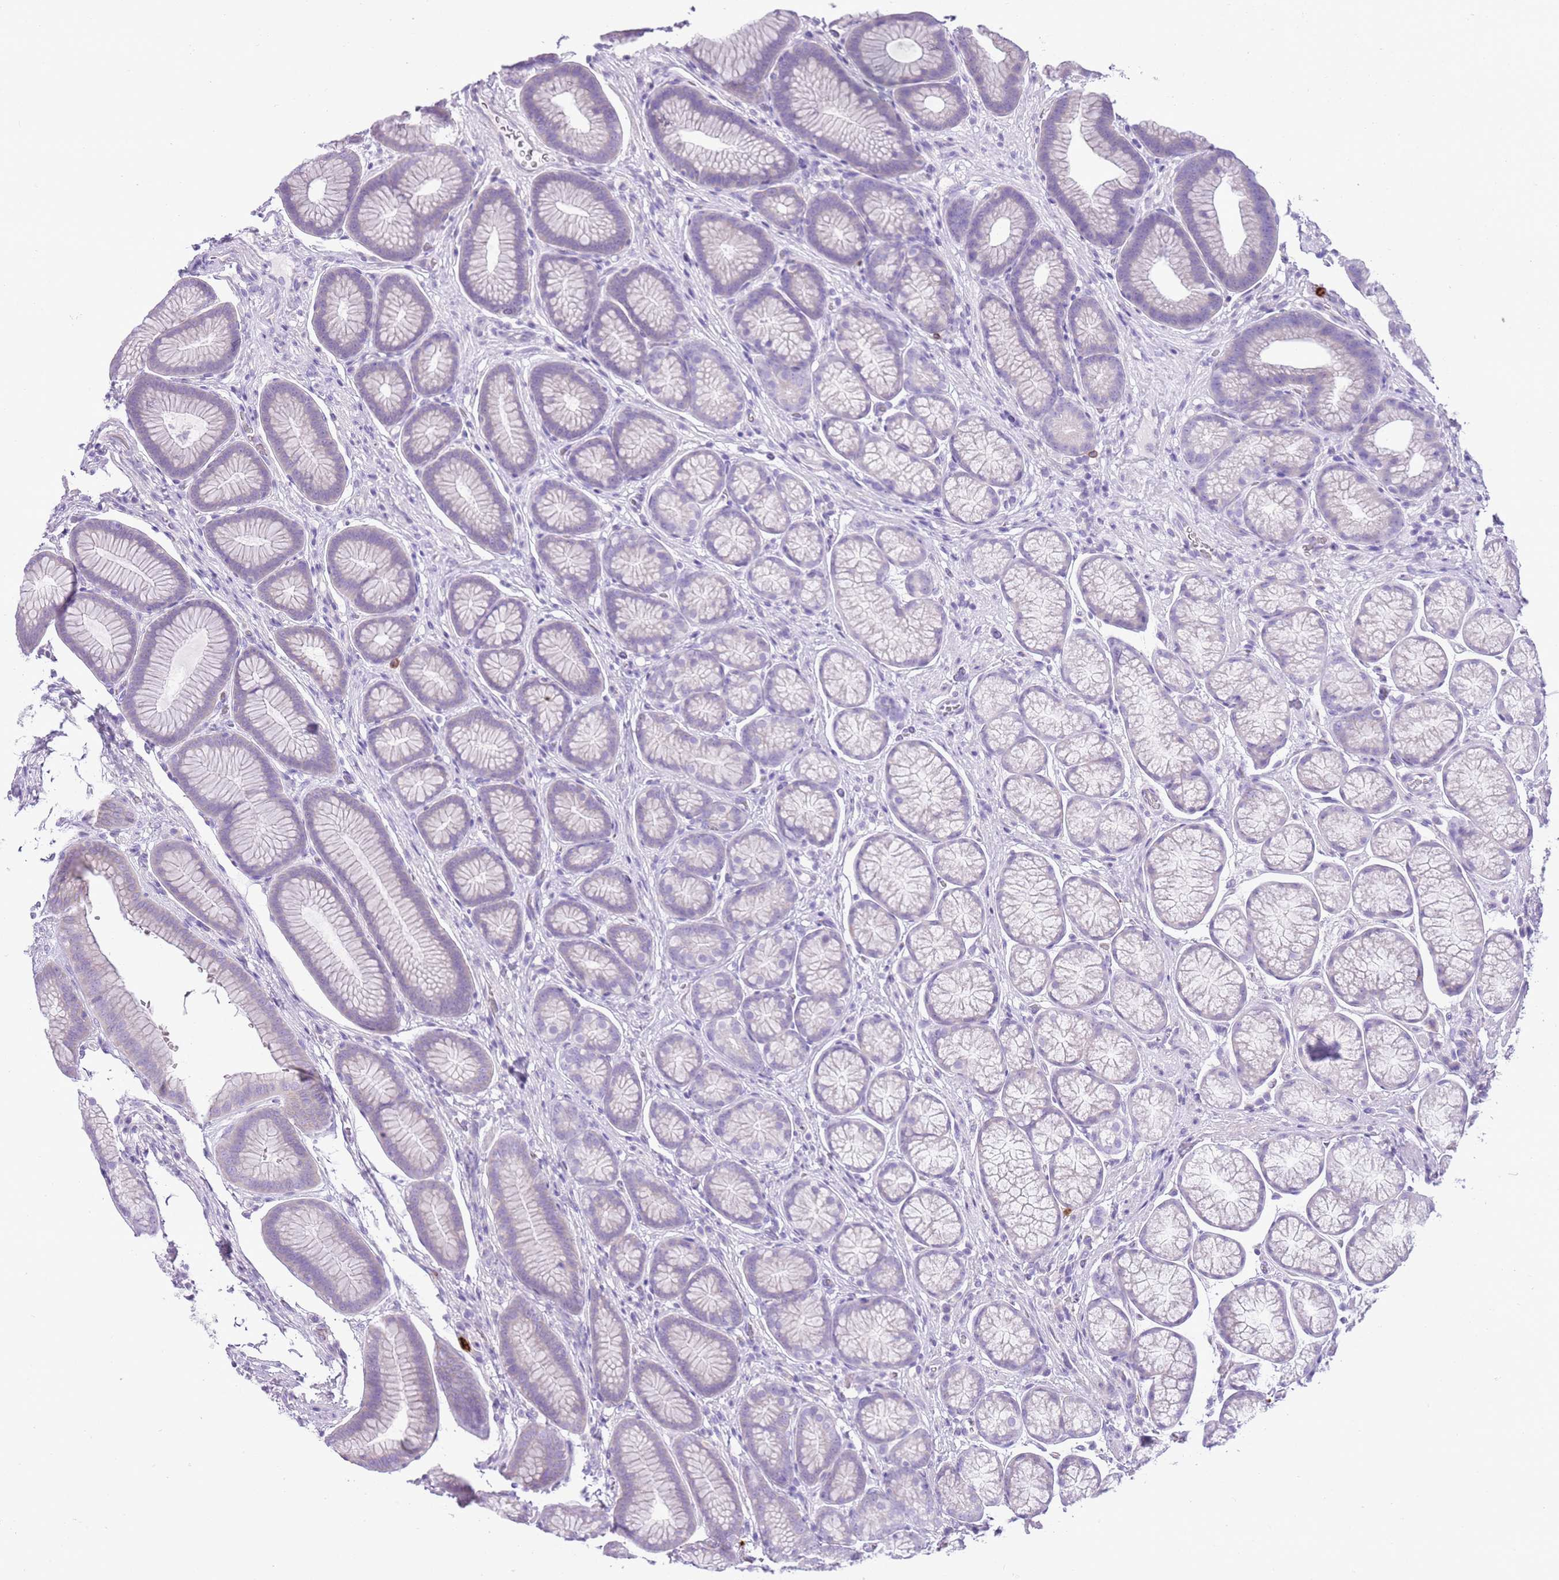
{"staining": {"intensity": "negative", "quantity": "none", "location": "none"}, "tissue": "stomach", "cell_type": "Glandular cells", "image_type": "normal", "snomed": [{"axis": "morphology", "description": "Normal tissue, NOS"}, {"axis": "topography", "description": "Stomach"}], "caption": "IHC of normal human stomach displays no positivity in glandular cells.", "gene": "CD177", "patient": {"sex": "male", "age": 42}}